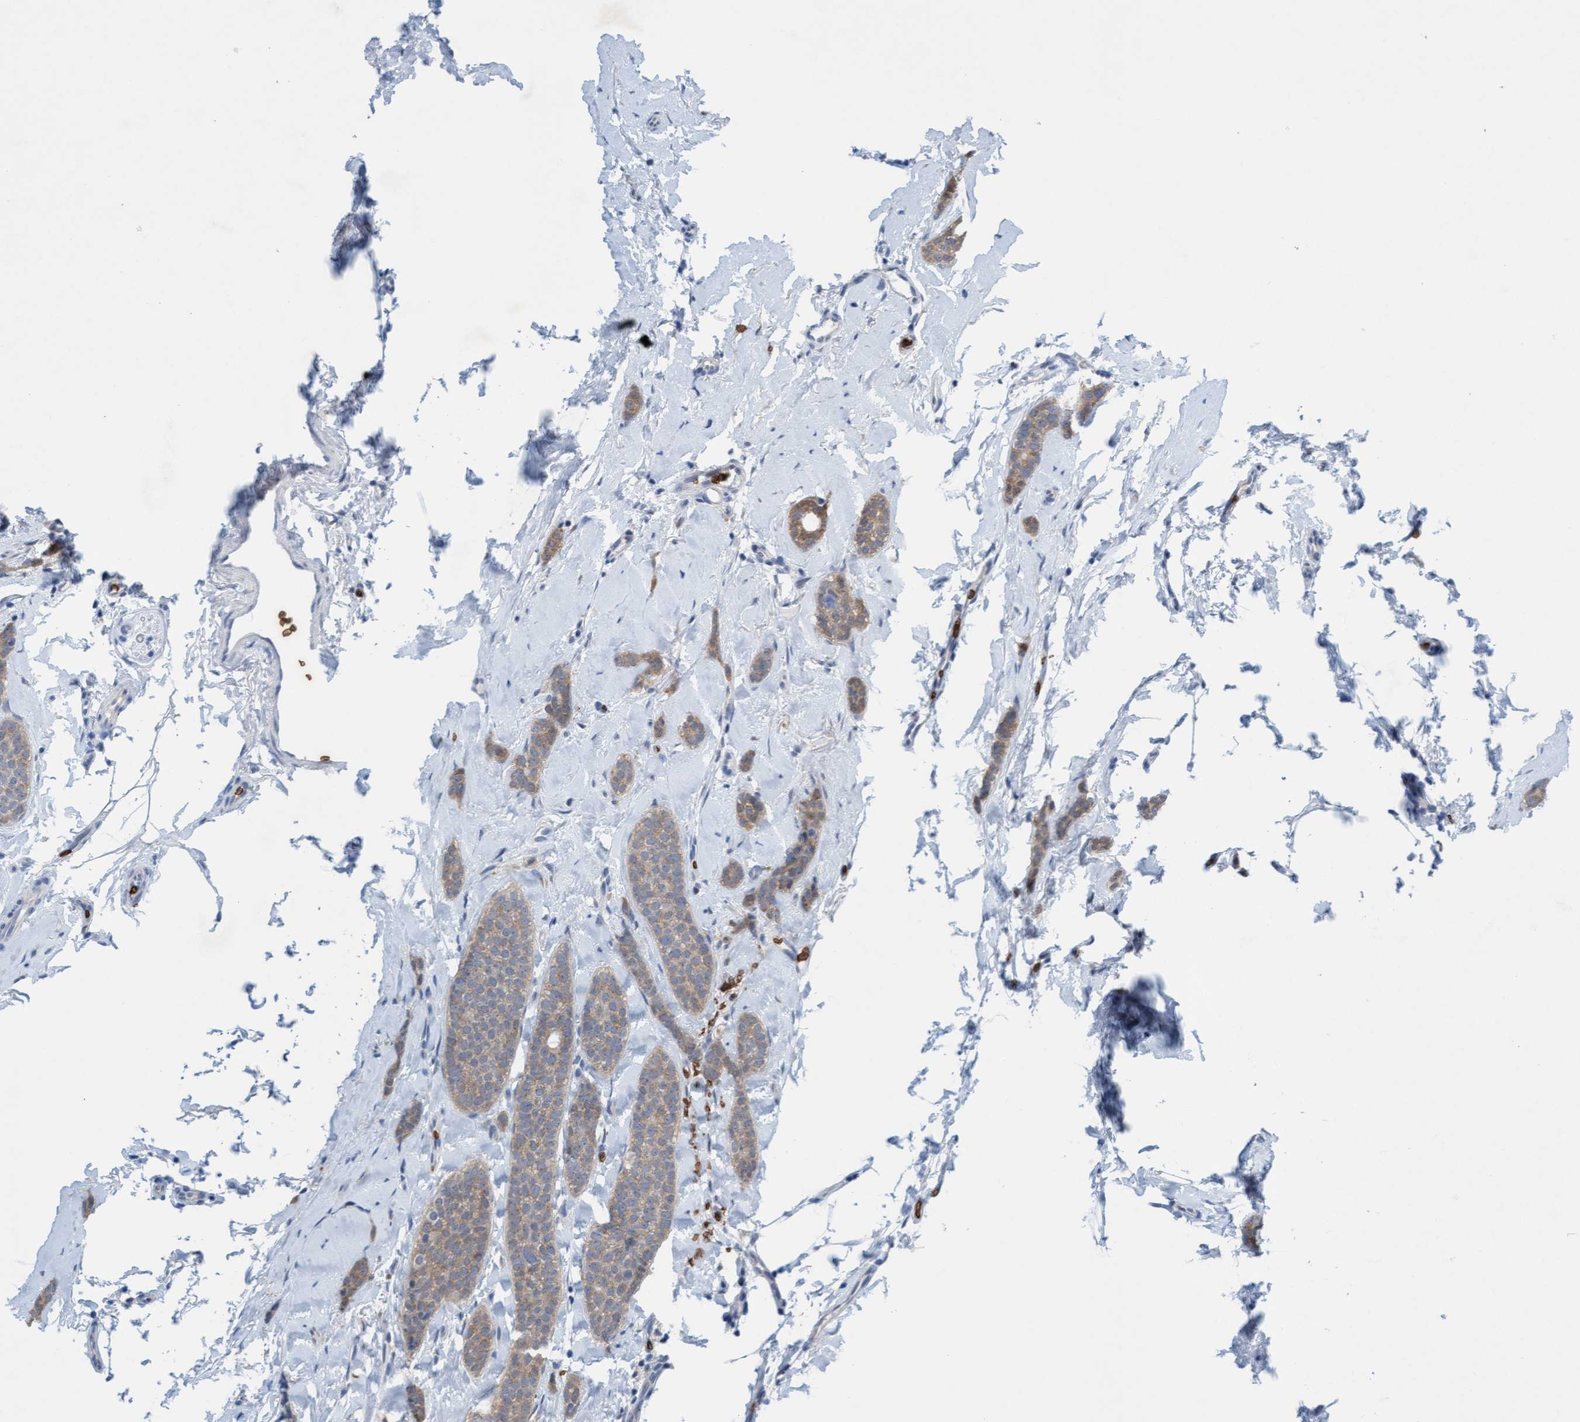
{"staining": {"intensity": "weak", "quantity": ">75%", "location": "cytoplasmic/membranous"}, "tissue": "breast cancer", "cell_type": "Tumor cells", "image_type": "cancer", "snomed": [{"axis": "morphology", "description": "Lobular carcinoma"}, {"axis": "topography", "description": "Skin"}, {"axis": "topography", "description": "Breast"}], "caption": "An immunohistochemistry (IHC) micrograph of neoplastic tissue is shown. Protein staining in brown highlights weak cytoplasmic/membranous positivity in breast cancer (lobular carcinoma) within tumor cells.", "gene": "SPEM2", "patient": {"sex": "female", "age": 46}}